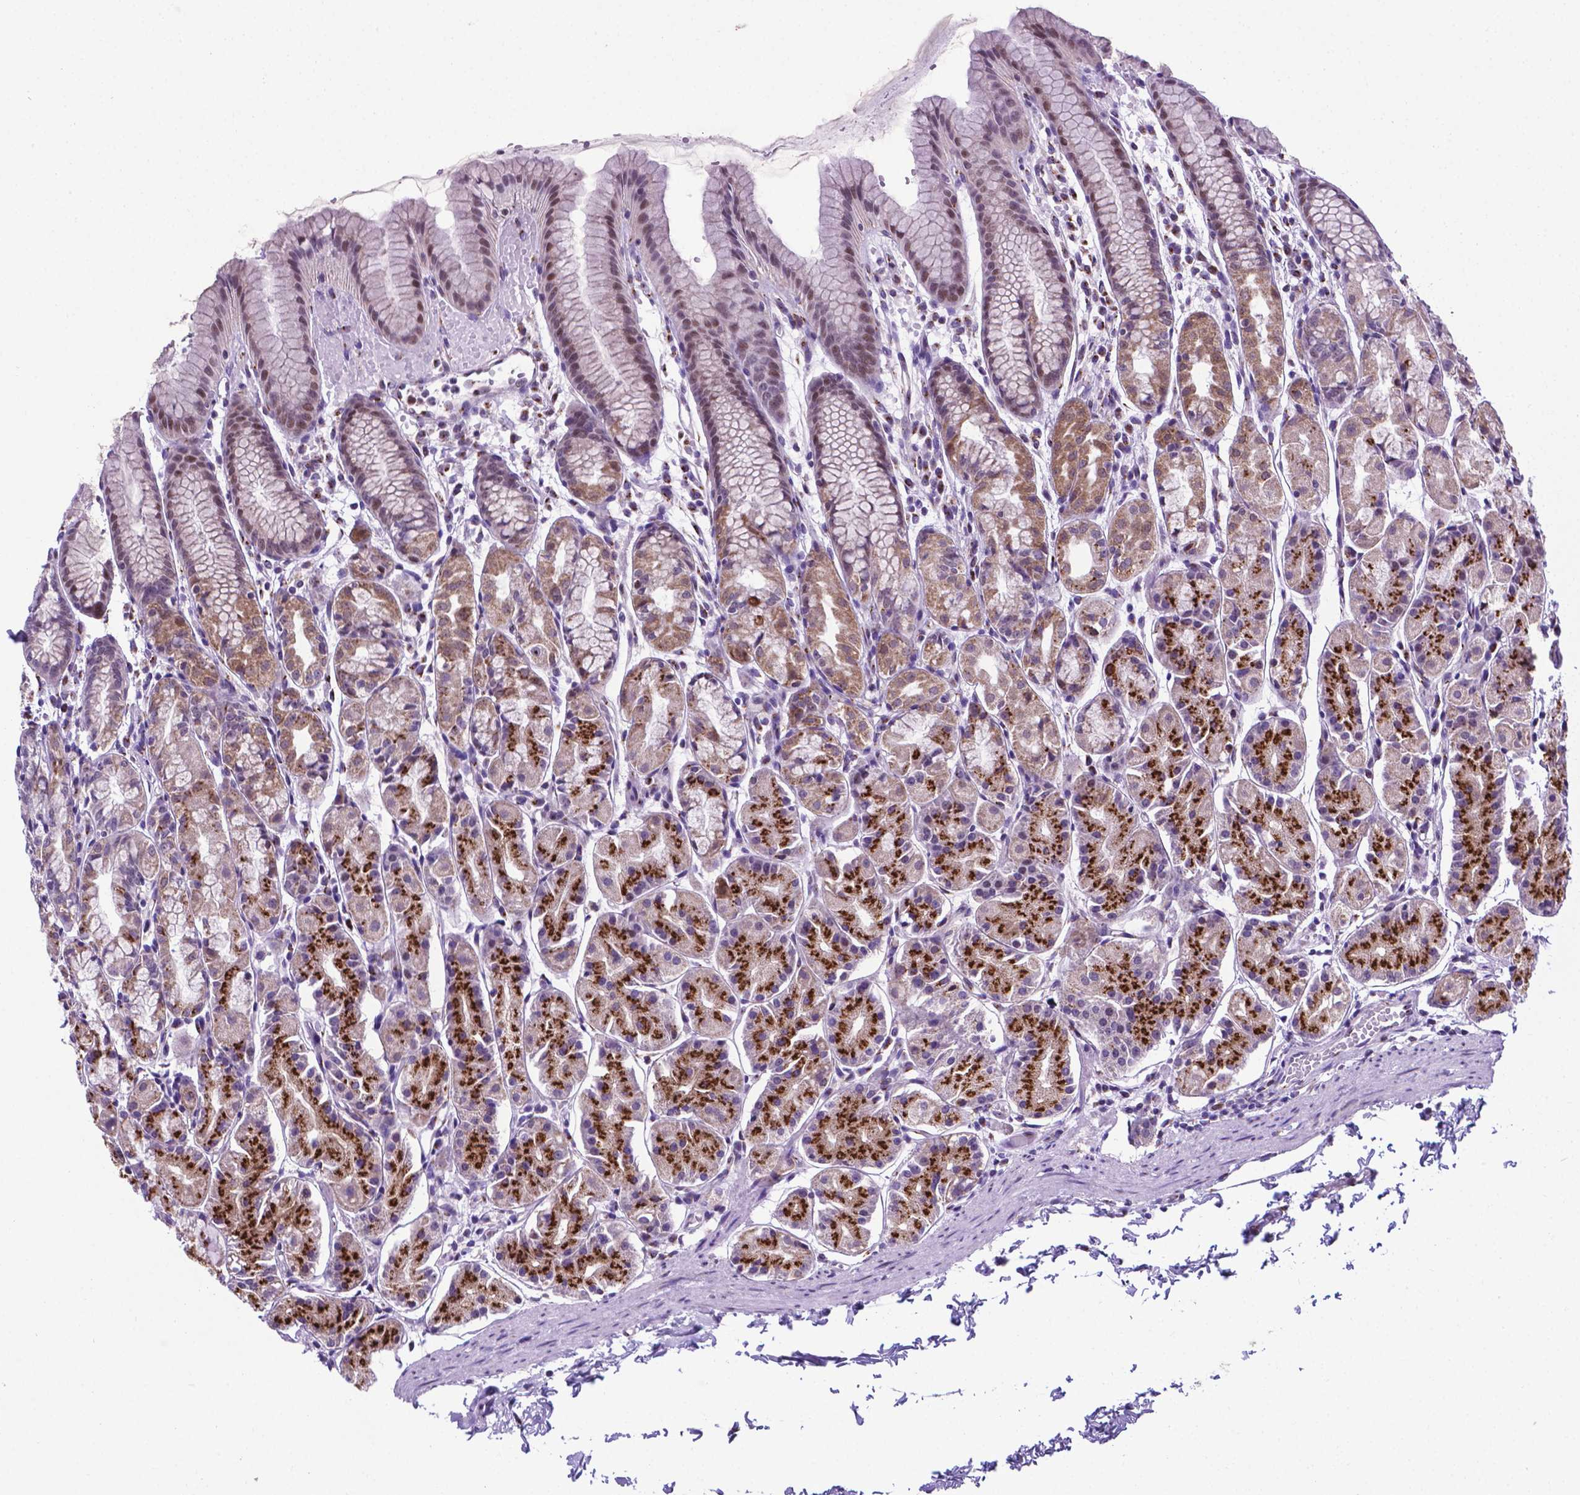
{"staining": {"intensity": "strong", "quantity": "25%-75%", "location": "cytoplasmic/membranous"}, "tissue": "stomach", "cell_type": "Glandular cells", "image_type": "normal", "snomed": [{"axis": "morphology", "description": "Normal tissue, NOS"}, {"axis": "topography", "description": "Stomach, upper"}], "caption": "A histopathology image showing strong cytoplasmic/membranous staining in about 25%-75% of glandular cells in benign stomach, as visualized by brown immunohistochemical staining.", "gene": "MRPL10", "patient": {"sex": "male", "age": 47}}